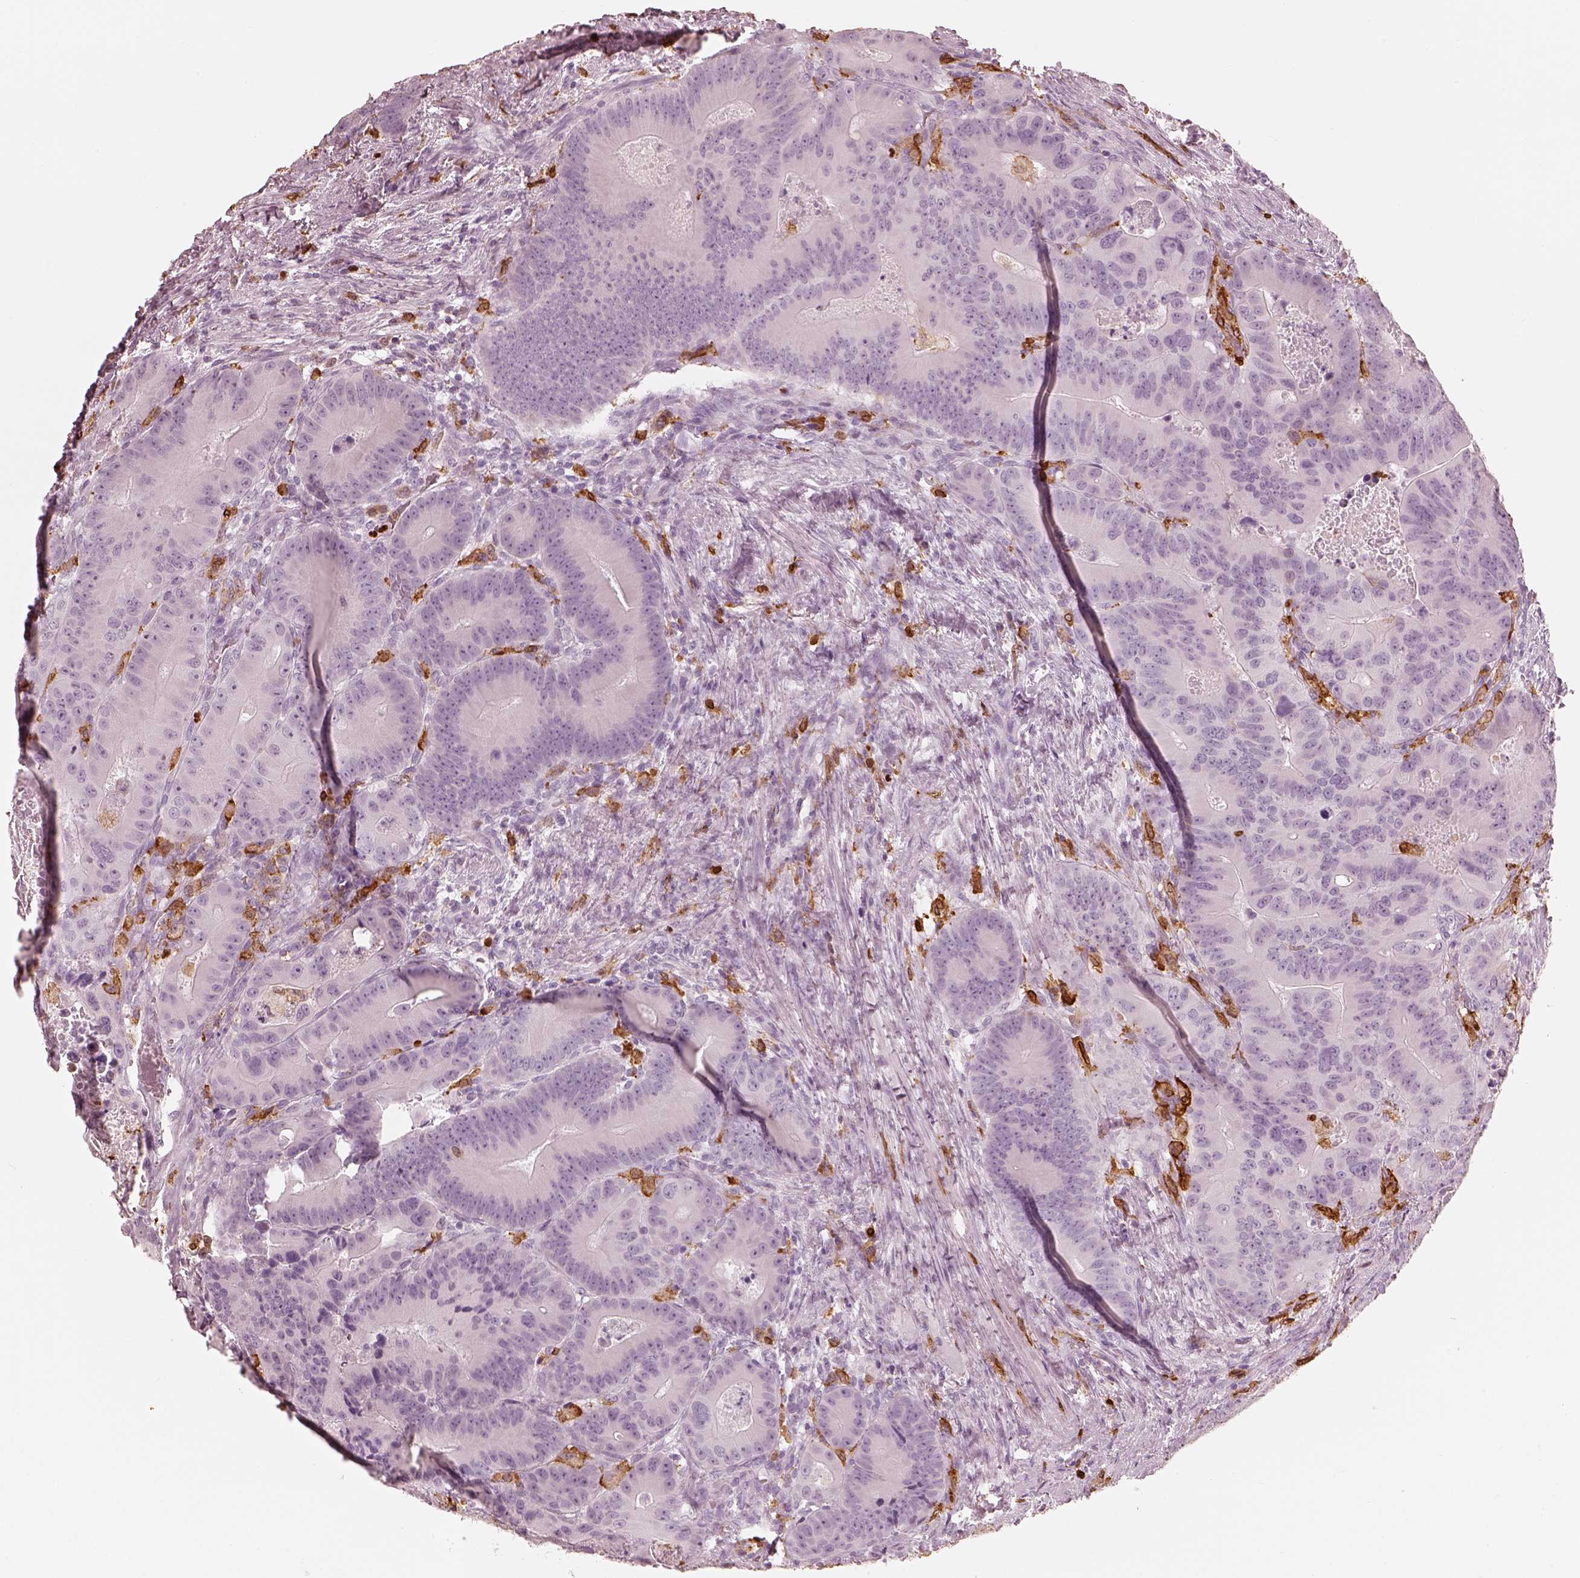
{"staining": {"intensity": "negative", "quantity": "none", "location": "none"}, "tissue": "colorectal cancer", "cell_type": "Tumor cells", "image_type": "cancer", "snomed": [{"axis": "morphology", "description": "Adenocarcinoma, NOS"}, {"axis": "topography", "description": "Rectum"}], "caption": "High power microscopy photomicrograph of an IHC photomicrograph of colorectal cancer (adenocarcinoma), revealing no significant positivity in tumor cells. Brightfield microscopy of IHC stained with DAB (3,3'-diaminobenzidine) (brown) and hematoxylin (blue), captured at high magnification.", "gene": "ALOX5", "patient": {"sex": "male", "age": 64}}